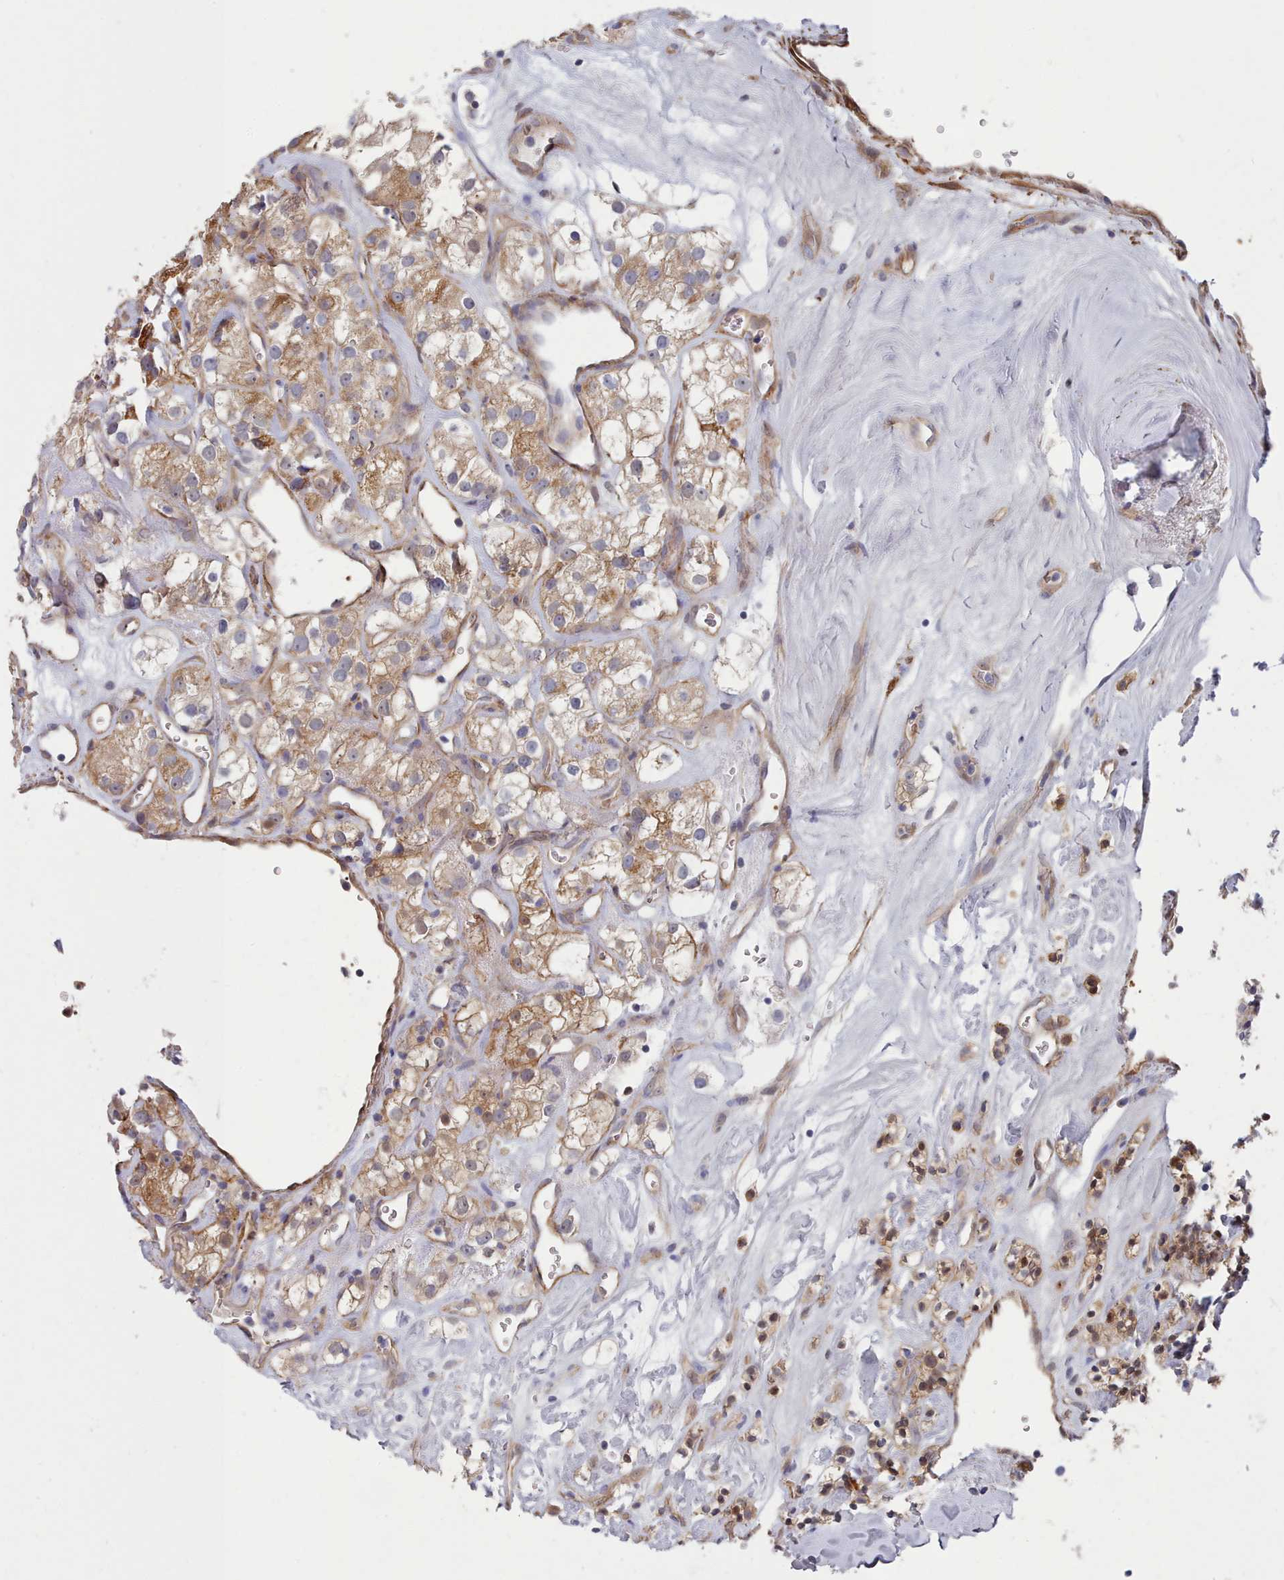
{"staining": {"intensity": "moderate", "quantity": ">75%", "location": "cytoplasmic/membranous"}, "tissue": "renal cancer", "cell_type": "Tumor cells", "image_type": "cancer", "snomed": [{"axis": "morphology", "description": "Adenocarcinoma, NOS"}, {"axis": "topography", "description": "Kidney"}], "caption": "A brown stain shows moderate cytoplasmic/membranous positivity of a protein in renal cancer tumor cells.", "gene": "G6PC1", "patient": {"sex": "male", "age": 77}}